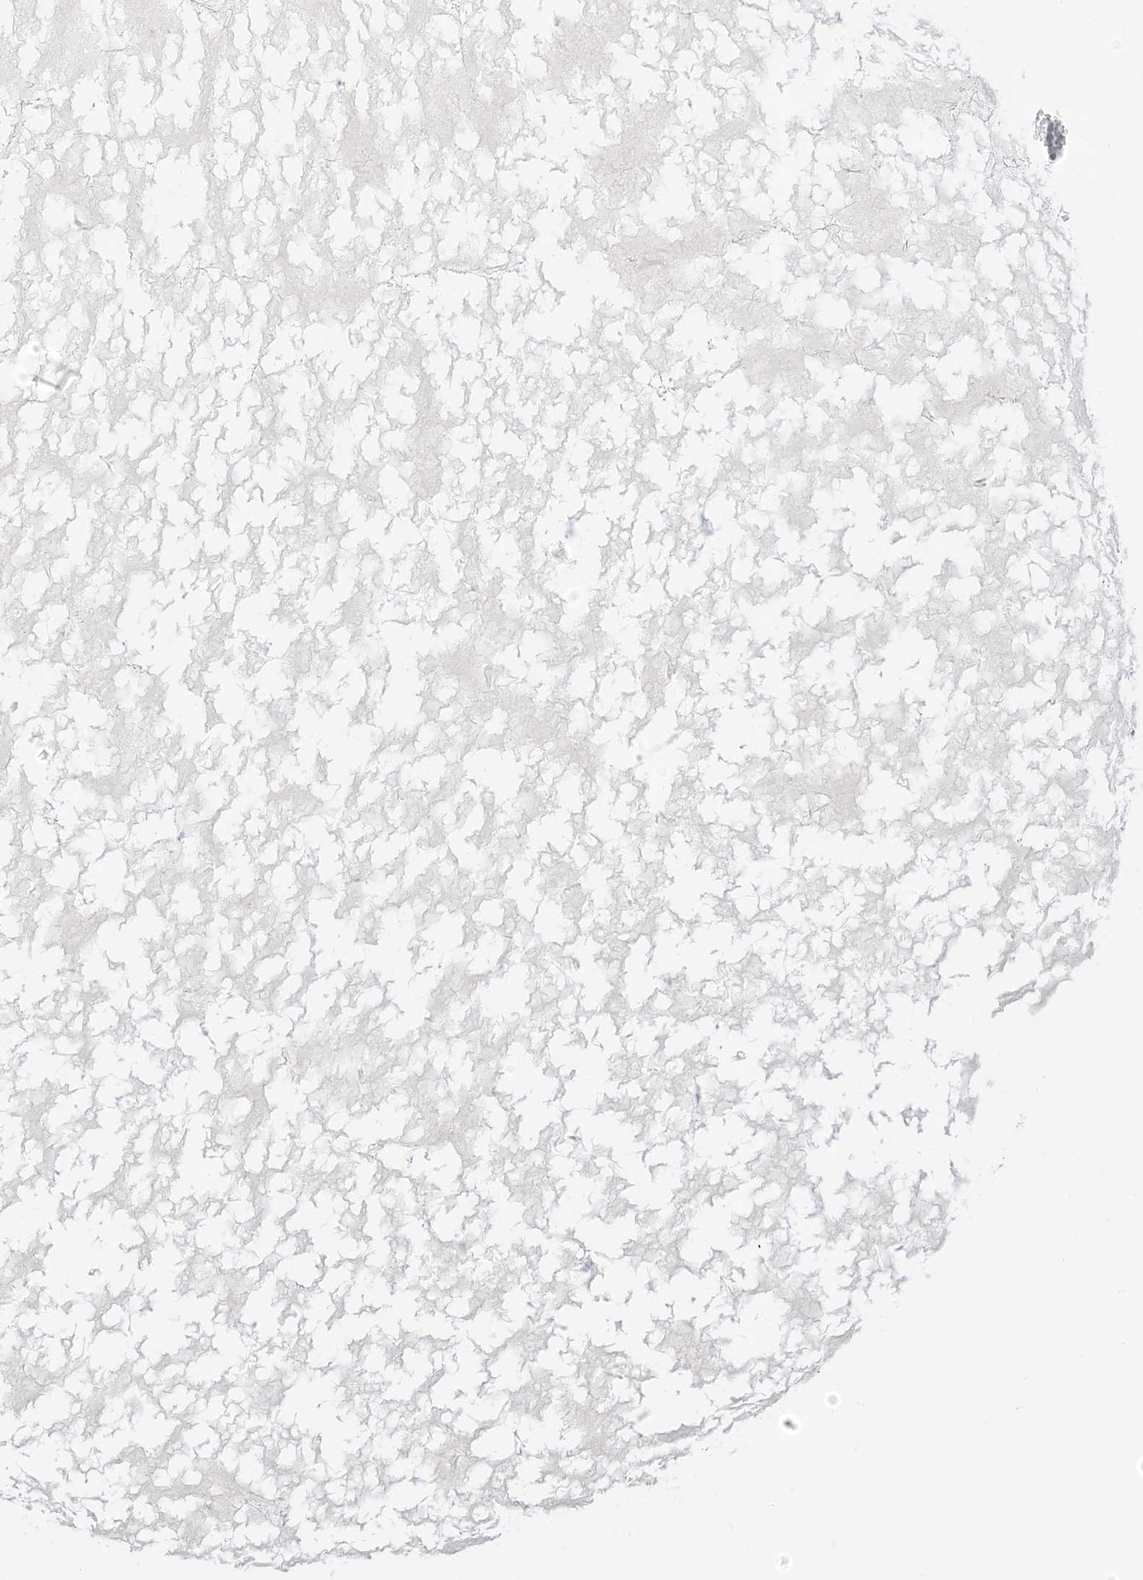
{"staining": {"intensity": "weak", "quantity": "<25%", "location": "cytoplasmic/membranous,nuclear"}, "tissue": "renal cancer", "cell_type": "Tumor cells", "image_type": "cancer", "snomed": [{"axis": "morphology", "description": "Normal tissue, NOS"}, {"axis": "morphology", "description": "Adenocarcinoma, NOS"}, {"axis": "topography", "description": "Kidney"}], "caption": "There is no significant expression in tumor cells of renal cancer (adenocarcinoma). (Immunohistochemistry (ihc), brightfield microscopy, high magnification).", "gene": "UBE2E2", "patient": {"sex": "male", "age": 68}}